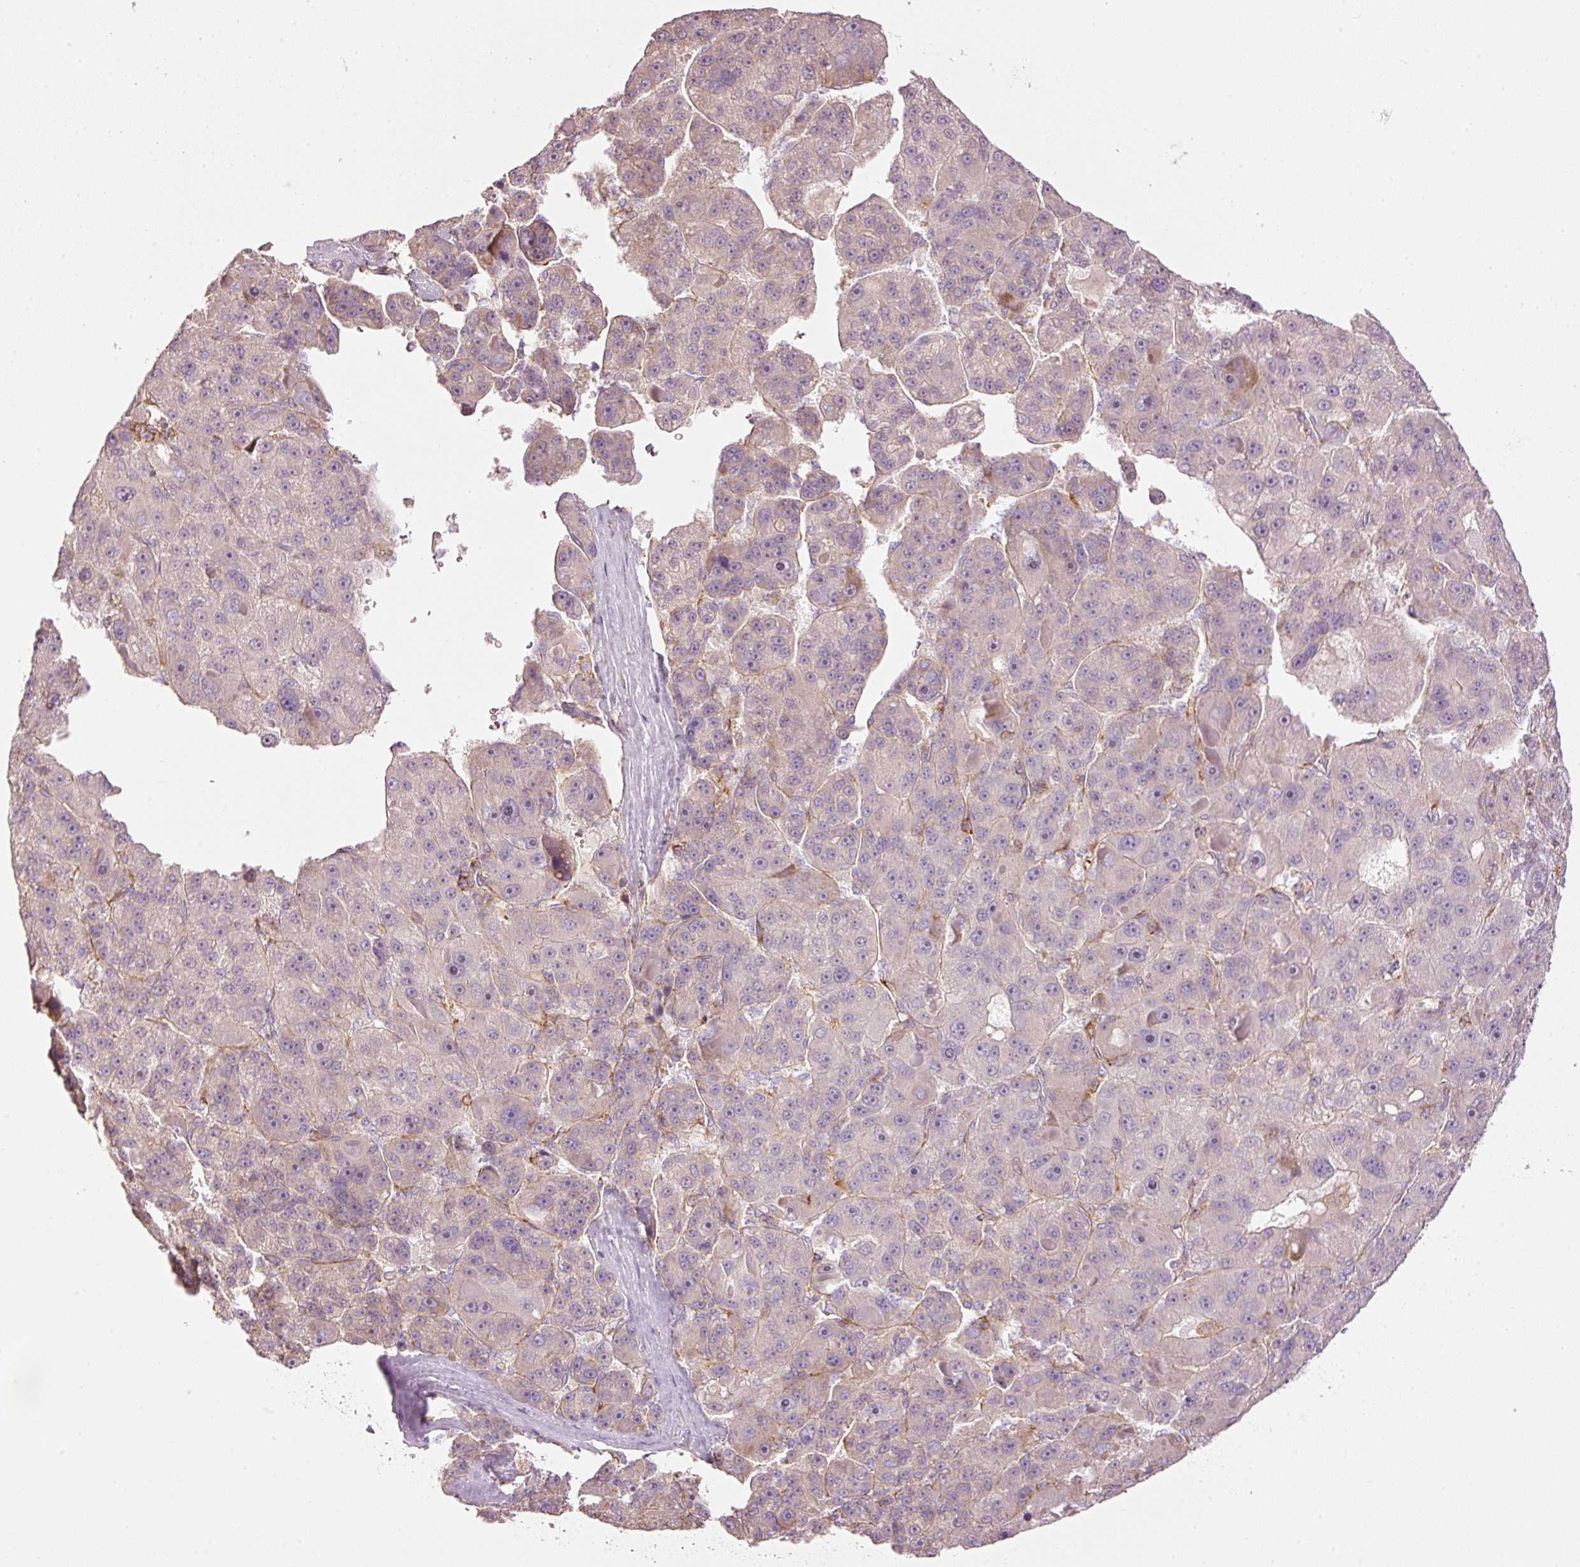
{"staining": {"intensity": "weak", "quantity": "<25%", "location": "cytoplasmic/membranous"}, "tissue": "liver cancer", "cell_type": "Tumor cells", "image_type": "cancer", "snomed": [{"axis": "morphology", "description": "Carcinoma, Hepatocellular, NOS"}, {"axis": "topography", "description": "Liver"}], "caption": "A micrograph of human liver cancer (hepatocellular carcinoma) is negative for staining in tumor cells.", "gene": "SIPA1", "patient": {"sex": "male", "age": 76}}